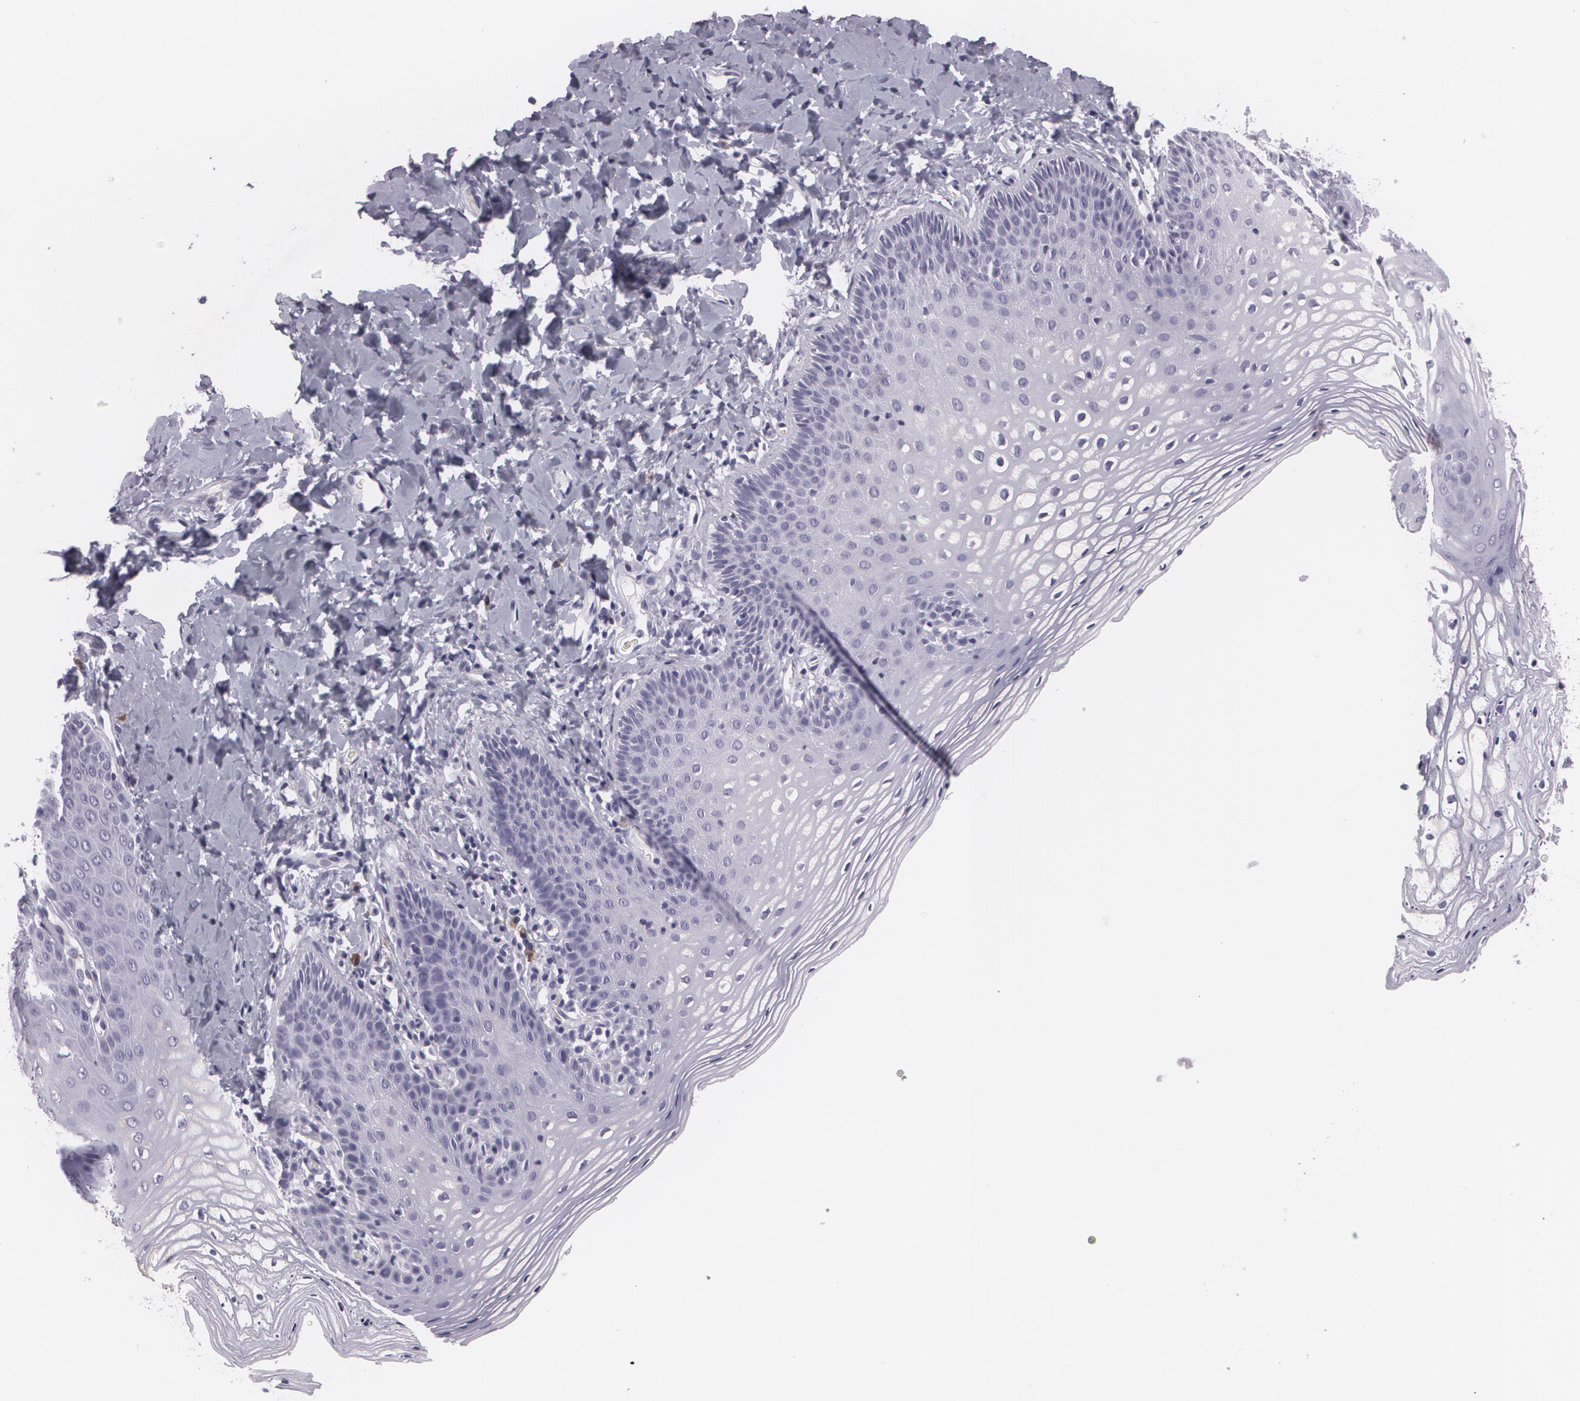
{"staining": {"intensity": "negative", "quantity": "none", "location": "none"}, "tissue": "vagina", "cell_type": "Squamous epithelial cells", "image_type": "normal", "snomed": [{"axis": "morphology", "description": "Normal tissue, NOS"}, {"axis": "topography", "description": "Vagina"}], "caption": "DAB (3,3'-diaminobenzidine) immunohistochemical staining of normal human vagina exhibits no significant expression in squamous epithelial cells.", "gene": "MAP2", "patient": {"sex": "female", "age": 55}}